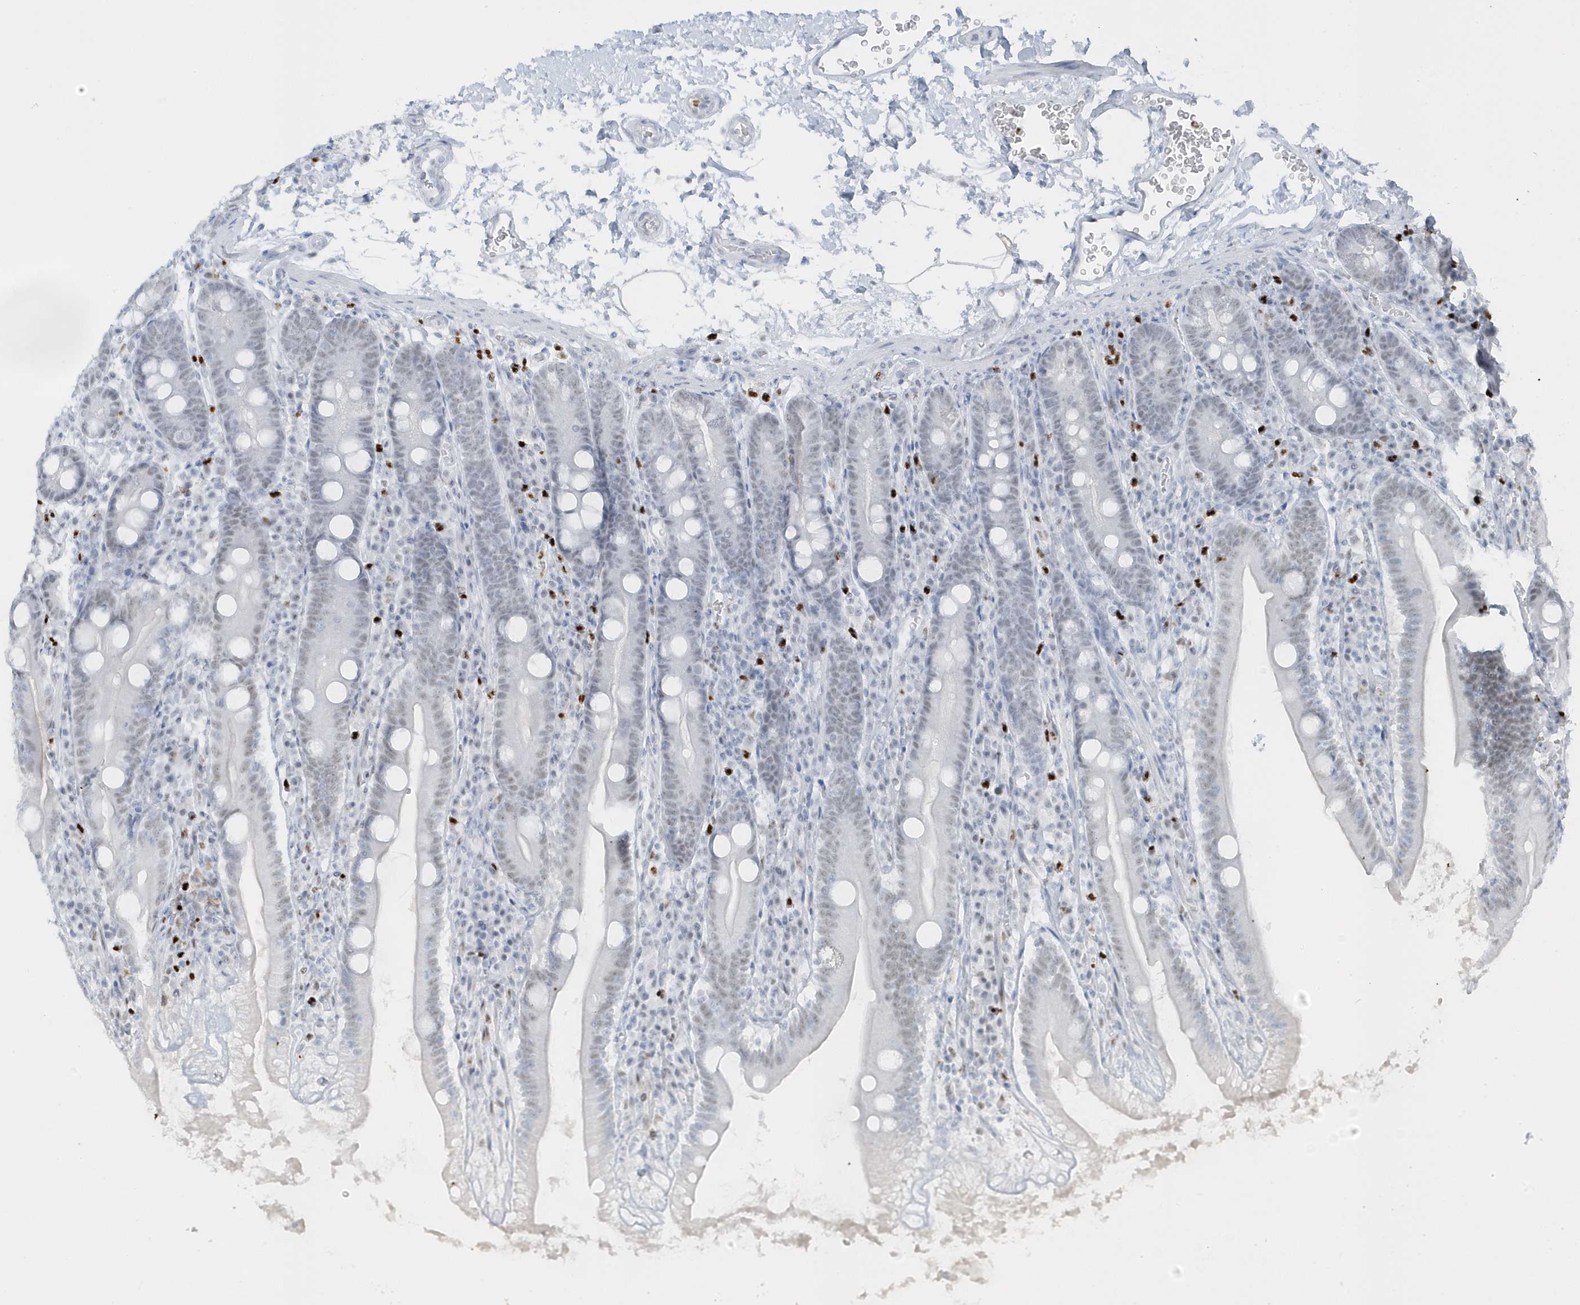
{"staining": {"intensity": "negative", "quantity": "none", "location": "none"}, "tissue": "duodenum", "cell_type": "Glandular cells", "image_type": "normal", "snomed": [{"axis": "morphology", "description": "Normal tissue, NOS"}, {"axis": "topography", "description": "Duodenum"}], "caption": "This is a image of immunohistochemistry (IHC) staining of benign duodenum, which shows no staining in glandular cells.", "gene": "SMIM34", "patient": {"sex": "male", "age": 35}}